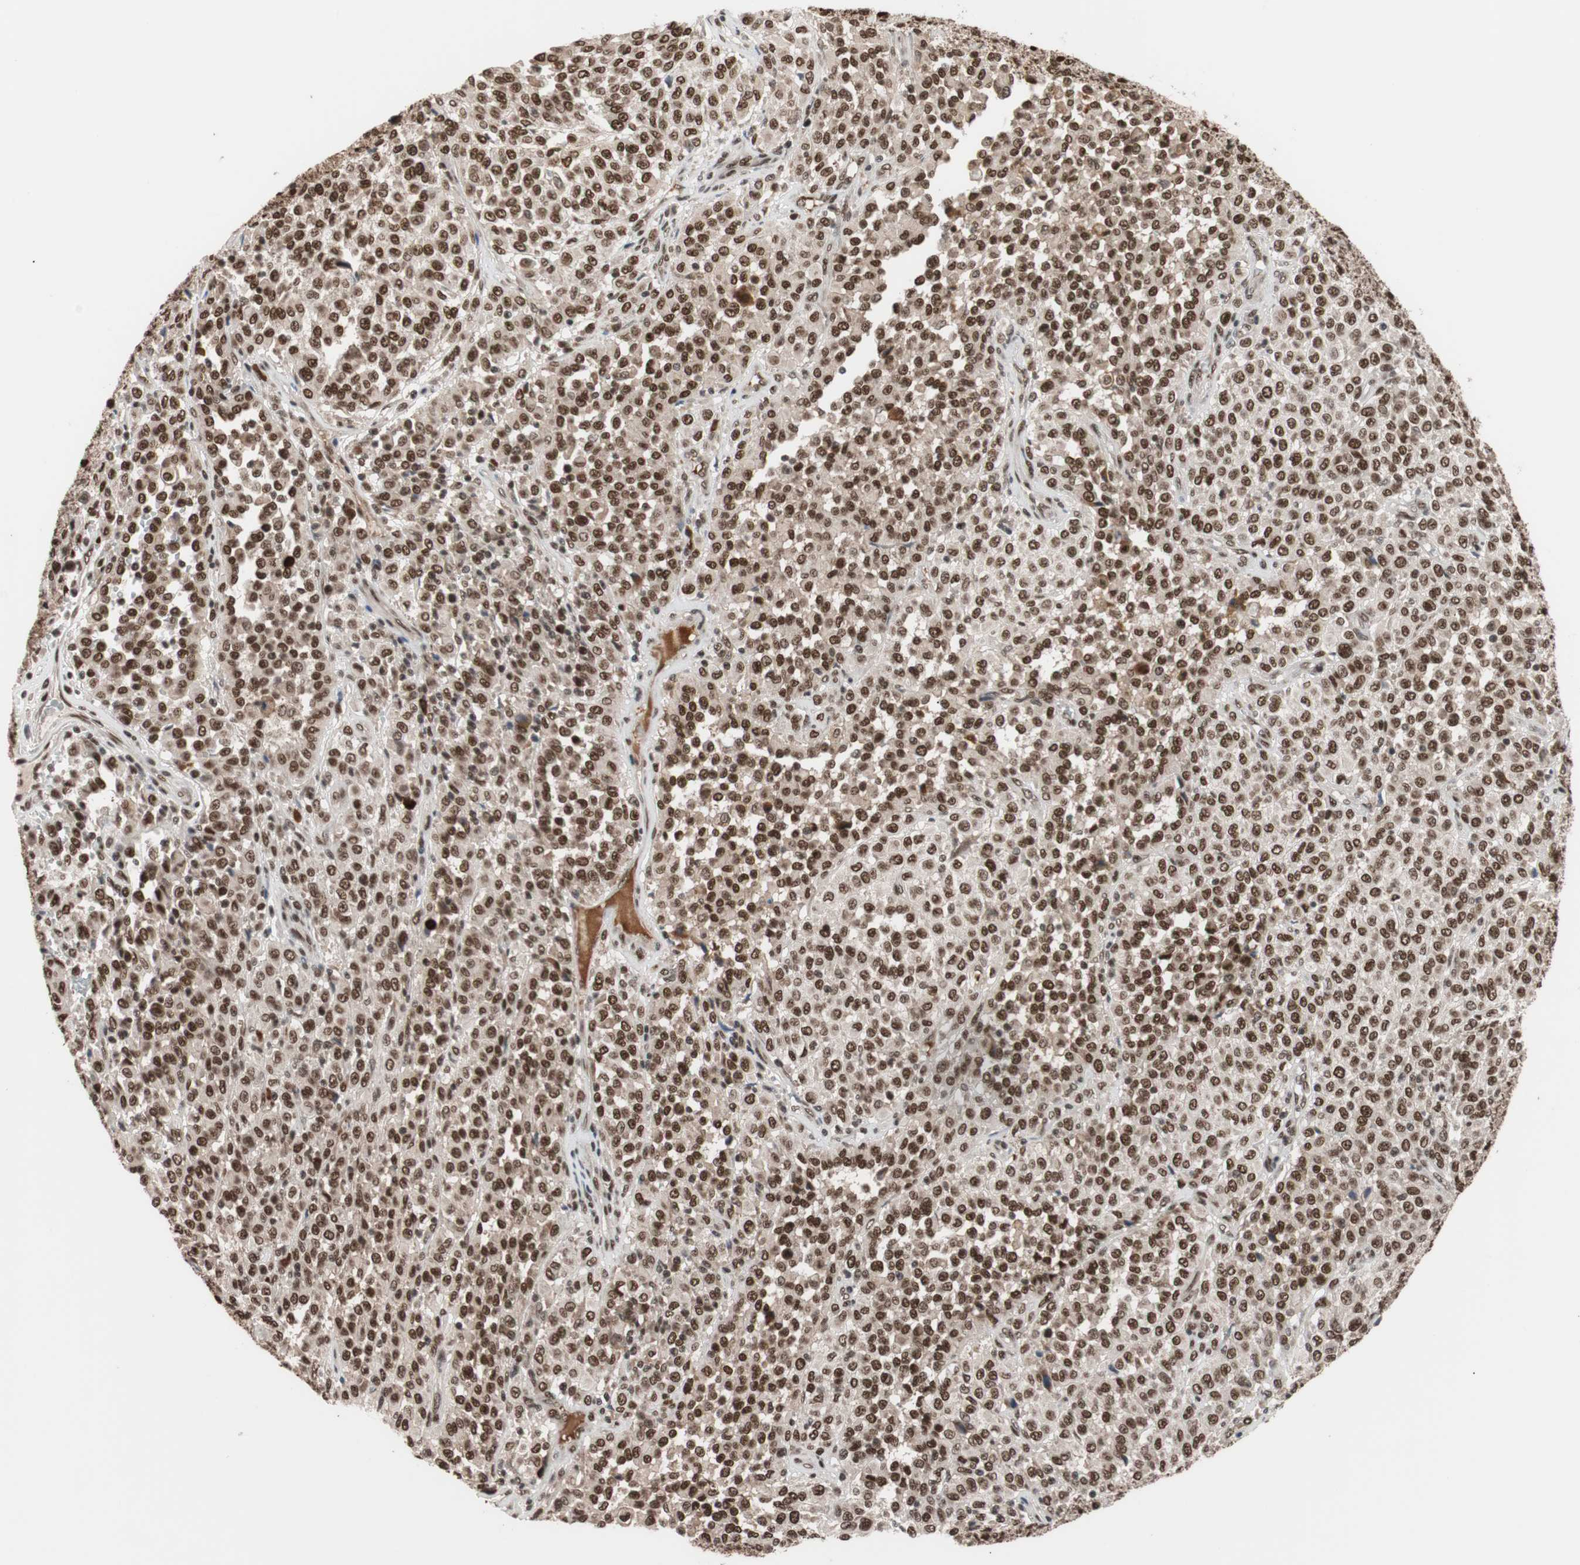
{"staining": {"intensity": "strong", "quantity": ">75%", "location": "nuclear"}, "tissue": "melanoma", "cell_type": "Tumor cells", "image_type": "cancer", "snomed": [{"axis": "morphology", "description": "Malignant melanoma, Metastatic site"}, {"axis": "topography", "description": "Pancreas"}], "caption": "There is high levels of strong nuclear positivity in tumor cells of melanoma, as demonstrated by immunohistochemical staining (brown color).", "gene": "CHAMP1", "patient": {"sex": "female", "age": 30}}